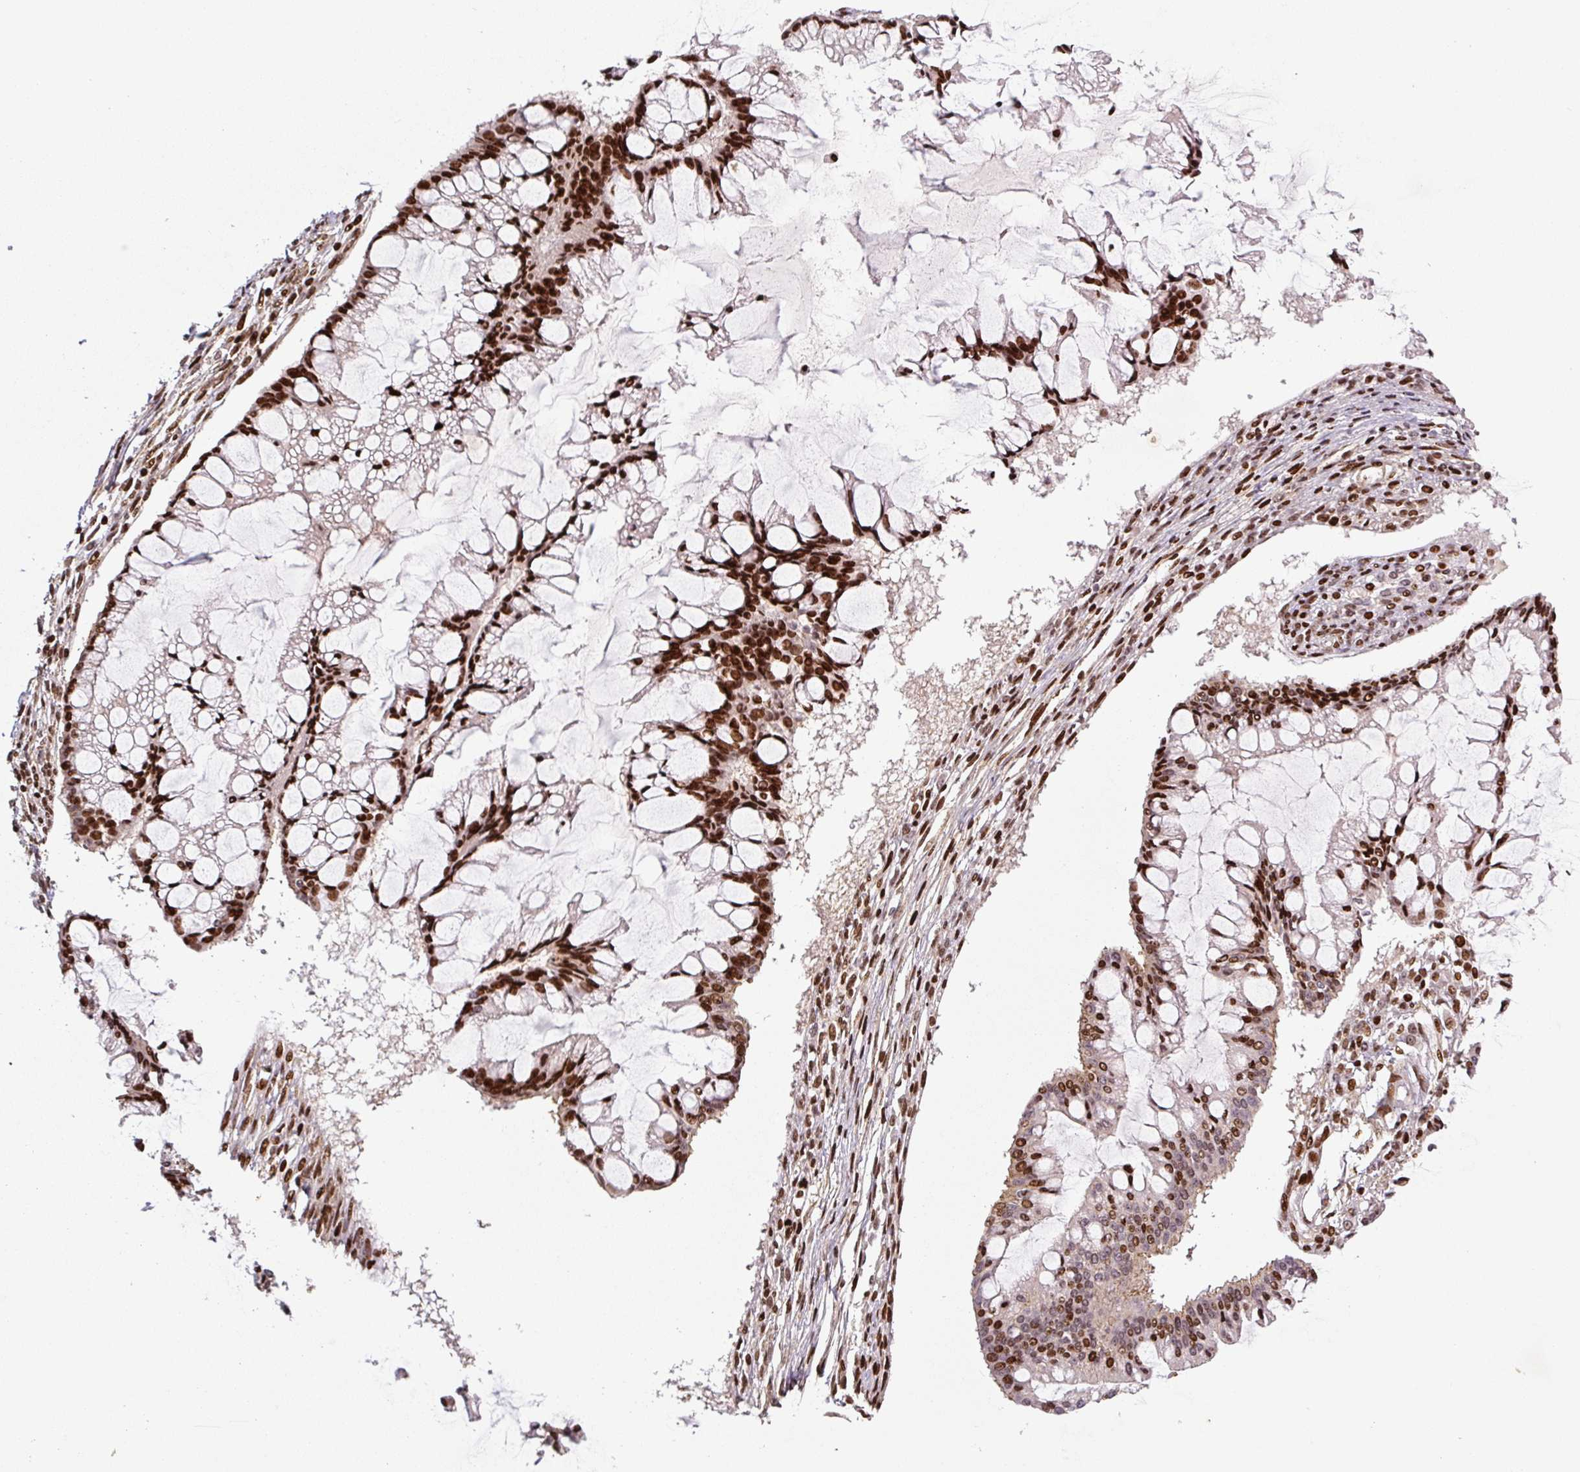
{"staining": {"intensity": "strong", "quantity": ">75%", "location": "nuclear"}, "tissue": "ovarian cancer", "cell_type": "Tumor cells", "image_type": "cancer", "snomed": [{"axis": "morphology", "description": "Cystadenocarcinoma, mucinous, NOS"}, {"axis": "topography", "description": "Ovary"}], "caption": "Tumor cells demonstrate high levels of strong nuclear expression in about >75% of cells in human ovarian cancer. (DAB (3,3'-diaminobenzidine) IHC, brown staining for protein, blue staining for nuclei).", "gene": "PYDC2", "patient": {"sex": "female", "age": 73}}